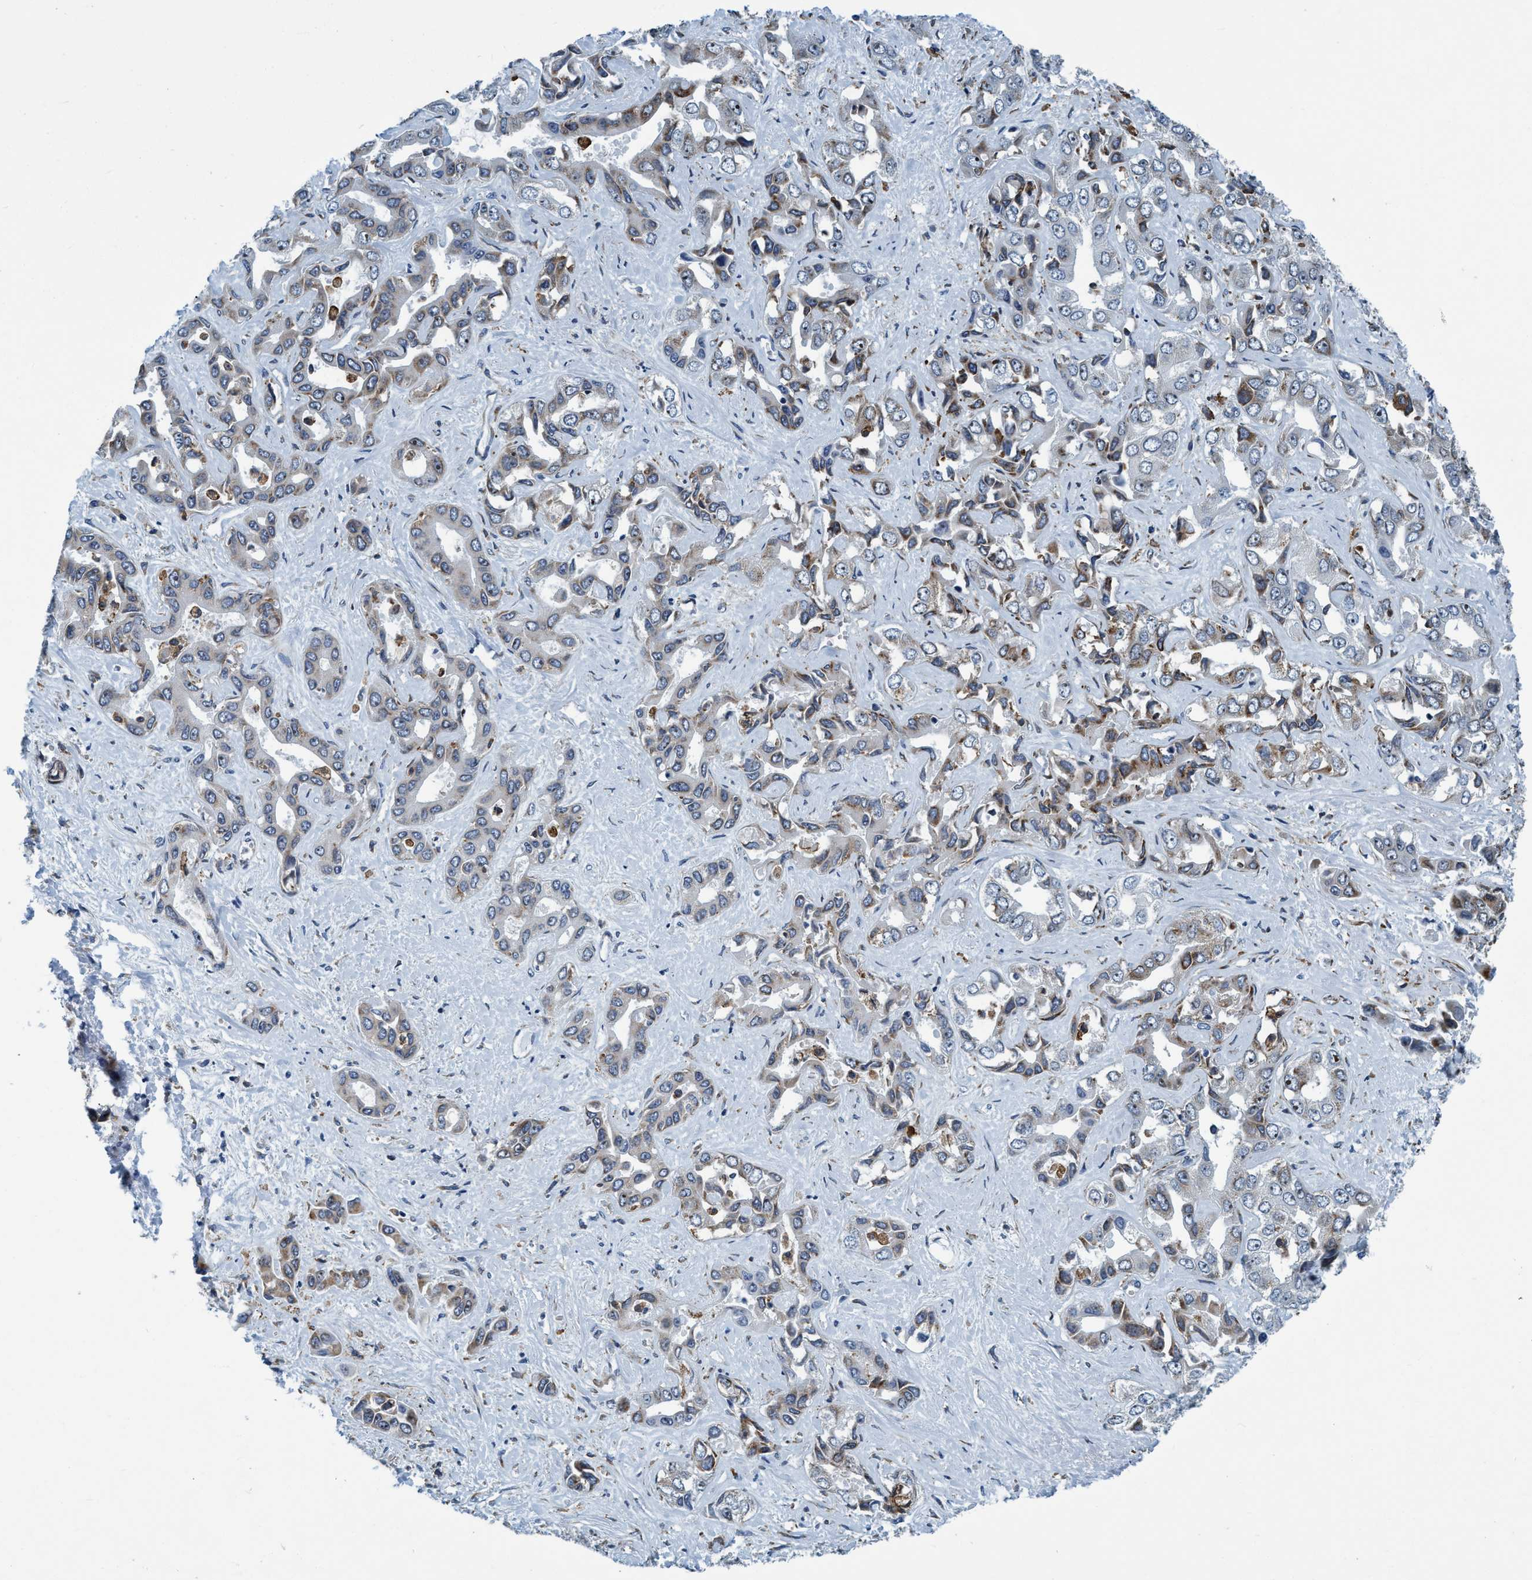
{"staining": {"intensity": "moderate", "quantity": "<25%", "location": "cytoplasmic/membranous"}, "tissue": "liver cancer", "cell_type": "Tumor cells", "image_type": "cancer", "snomed": [{"axis": "morphology", "description": "Cholangiocarcinoma"}, {"axis": "topography", "description": "Liver"}], "caption": "This micrograph demonstrates immunohistochemistry staining of liver cancer (cholangiocarcinoma), with low moderate cytoplasmic/membranous expression in about <25% of tumor cells.", "gene": "ARMC9", "patient": {"sex": "female", "age": 52}}